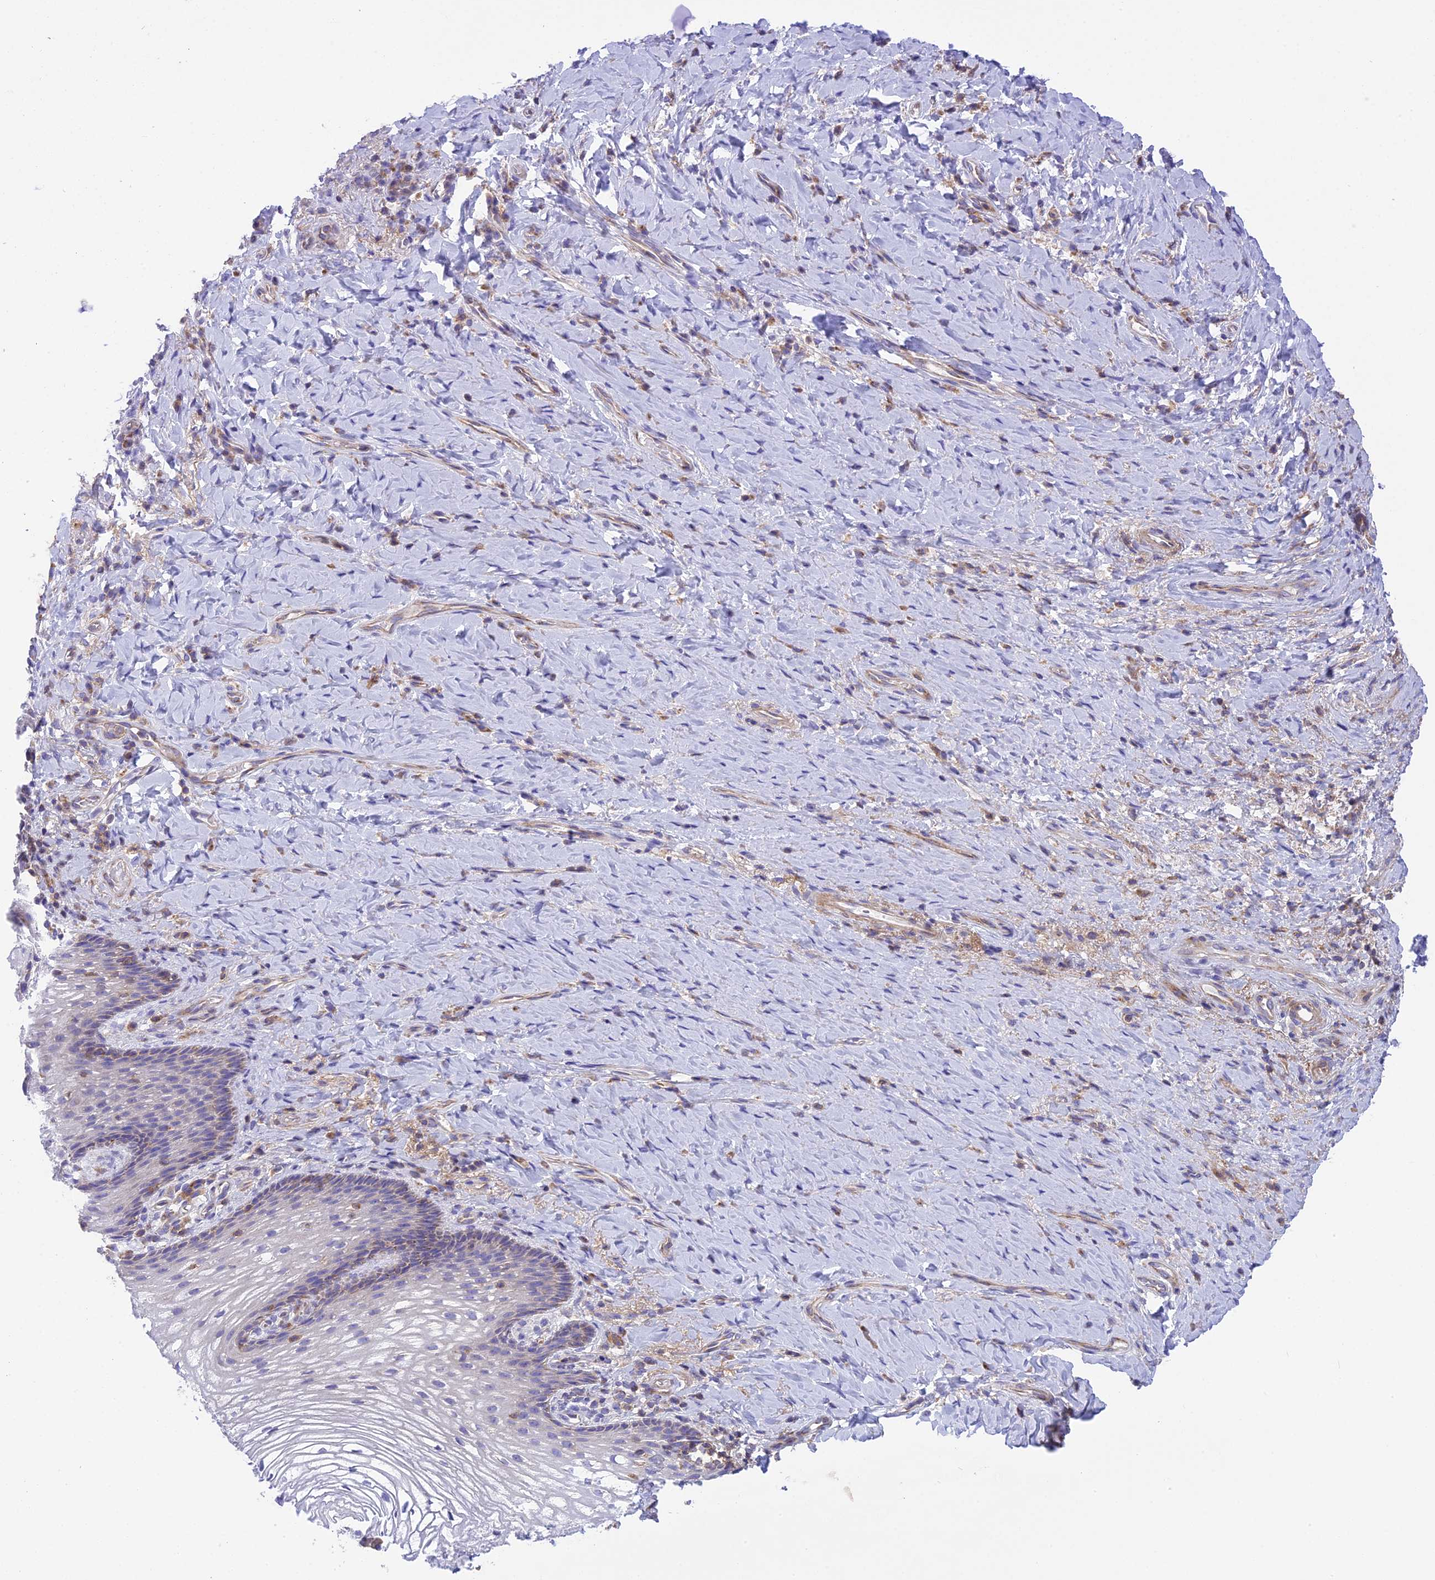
{"staining": {"intensity": "weak", "quantity": "<25%", "location": "cytoplasmic/membranous"}, "tissue": "vagina", "cell_type": "Squamous epithelial cells", "image_type": "normal", "snomed": [{"axis": "morphology", "description": "Normal tissue, NOS"}, {"axis": "topography", "description": "Vagina"}], "caption": "An immunohistochemistry micrograph of unremarkable vagina is shown. There is no staining in squamous epithelial cells of vagina. (Stains: DAB immunohistochemistry with hematoxylin counter stain, Microscopy: brightfield microscopy at high magnification).", "gene": "CORO7", "patient": {"sex": "female", "age": 60}}